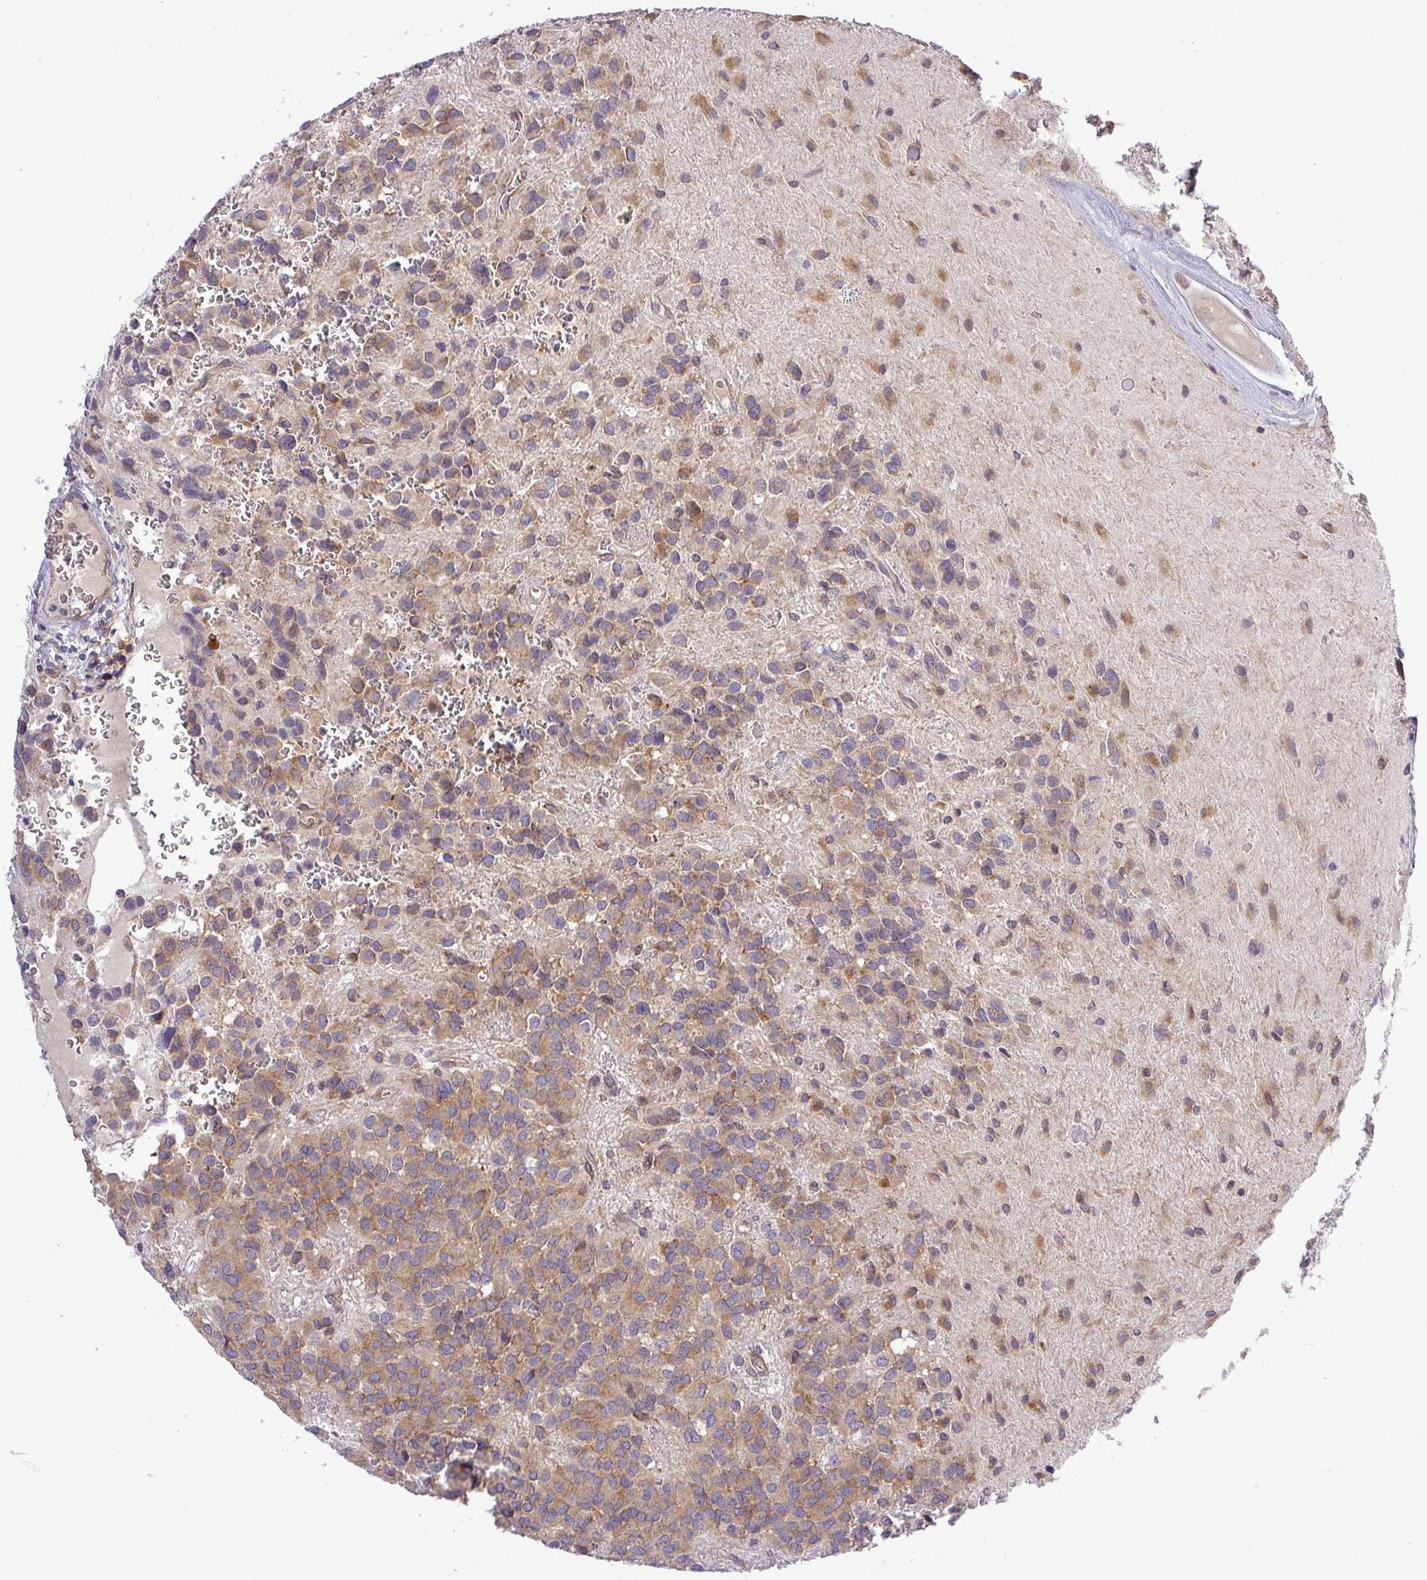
{"staining": {"intensity": "moderate", "quantity": ">75%", "location": "cytoplasmic/membranous"}, "tissue": "glioma", "cell_type": "Tumor cells", "image_type": "cancer", "snomed": [{"axis": "morphology", "description": "Glioma, malignant, Low grade"}, {"axis": "topography", "description": "Brain"}], "caption": "There is medium levels of moderate cytoplasmic/membranous positivity in tumor cells of glioma, as demonstrated by immunohistochemical staining (brown color).", "gene": "FAM222B", "patient": {"sex": "male", "age": 56}}